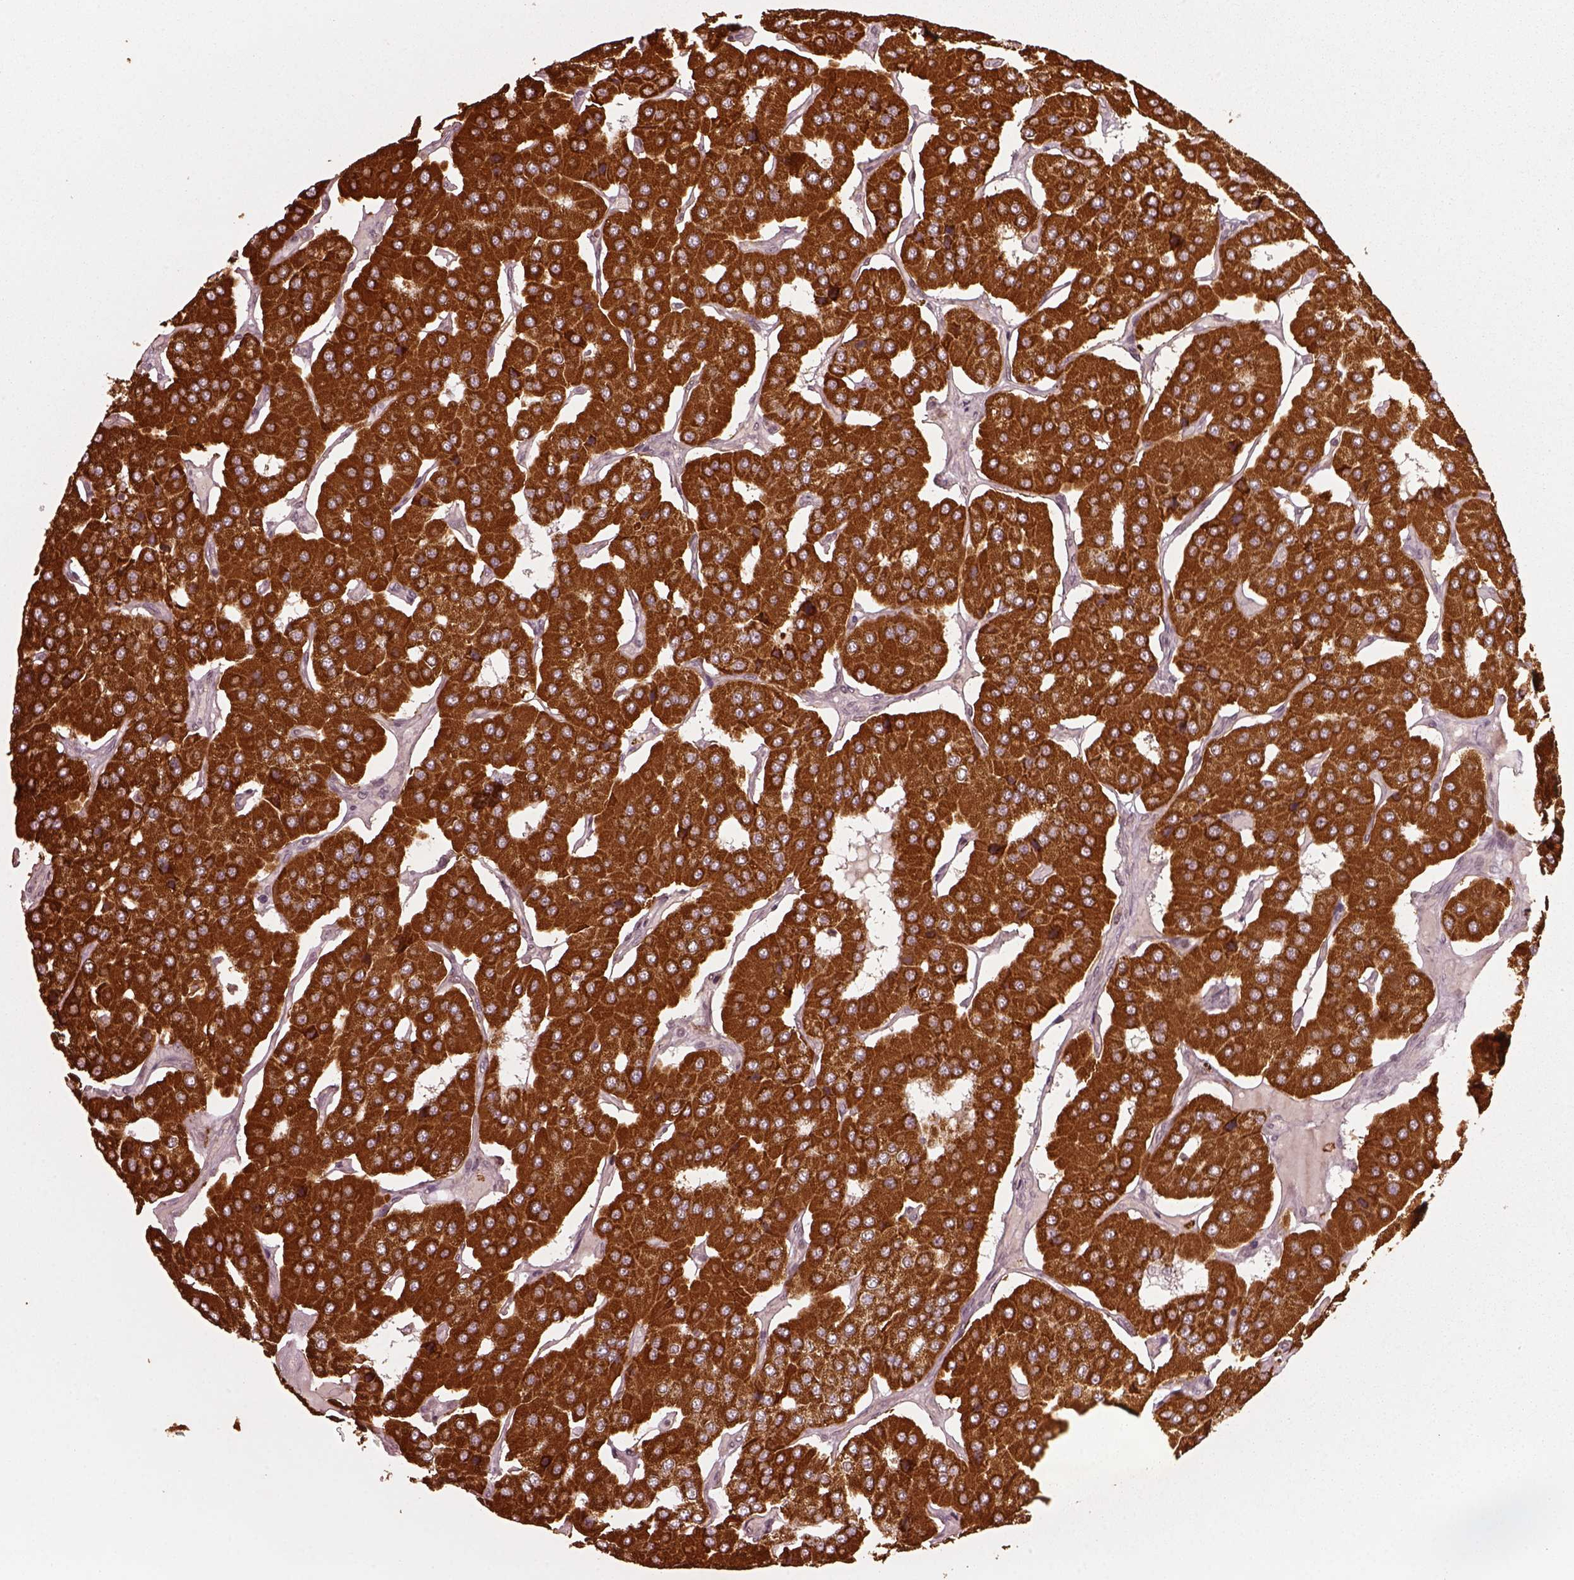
{"staining": {"intensity": "strong", "quantity": ">75%", "location": "cytoplasmic/membranous"}, "tissue": "parathyroid gland", "cell_type": "Glandular cells", "image_type": "normal", "snomed": [{"axis": "morphology", "description": "Normal tissue, NOS"}, {"axis": "morphology", "description": "Adenoma, NOS"}, {"axis": "topography", "description": "Parathyroid gland"}], "caption": "An IHC histopathology image of unremarkable tissue is shown. Protein staining in brown labels strong cytoplasmic/membranous positivity in parathyroid gland within glandular cells. Using DAB (3,3'-diaminobenzidine) (brown) and hematoxylin (blue) stains, captured at high magnification using brightfield microscopy.", "gene": "SEL1L3", "patient": {"sex": "female", "age": 86}}